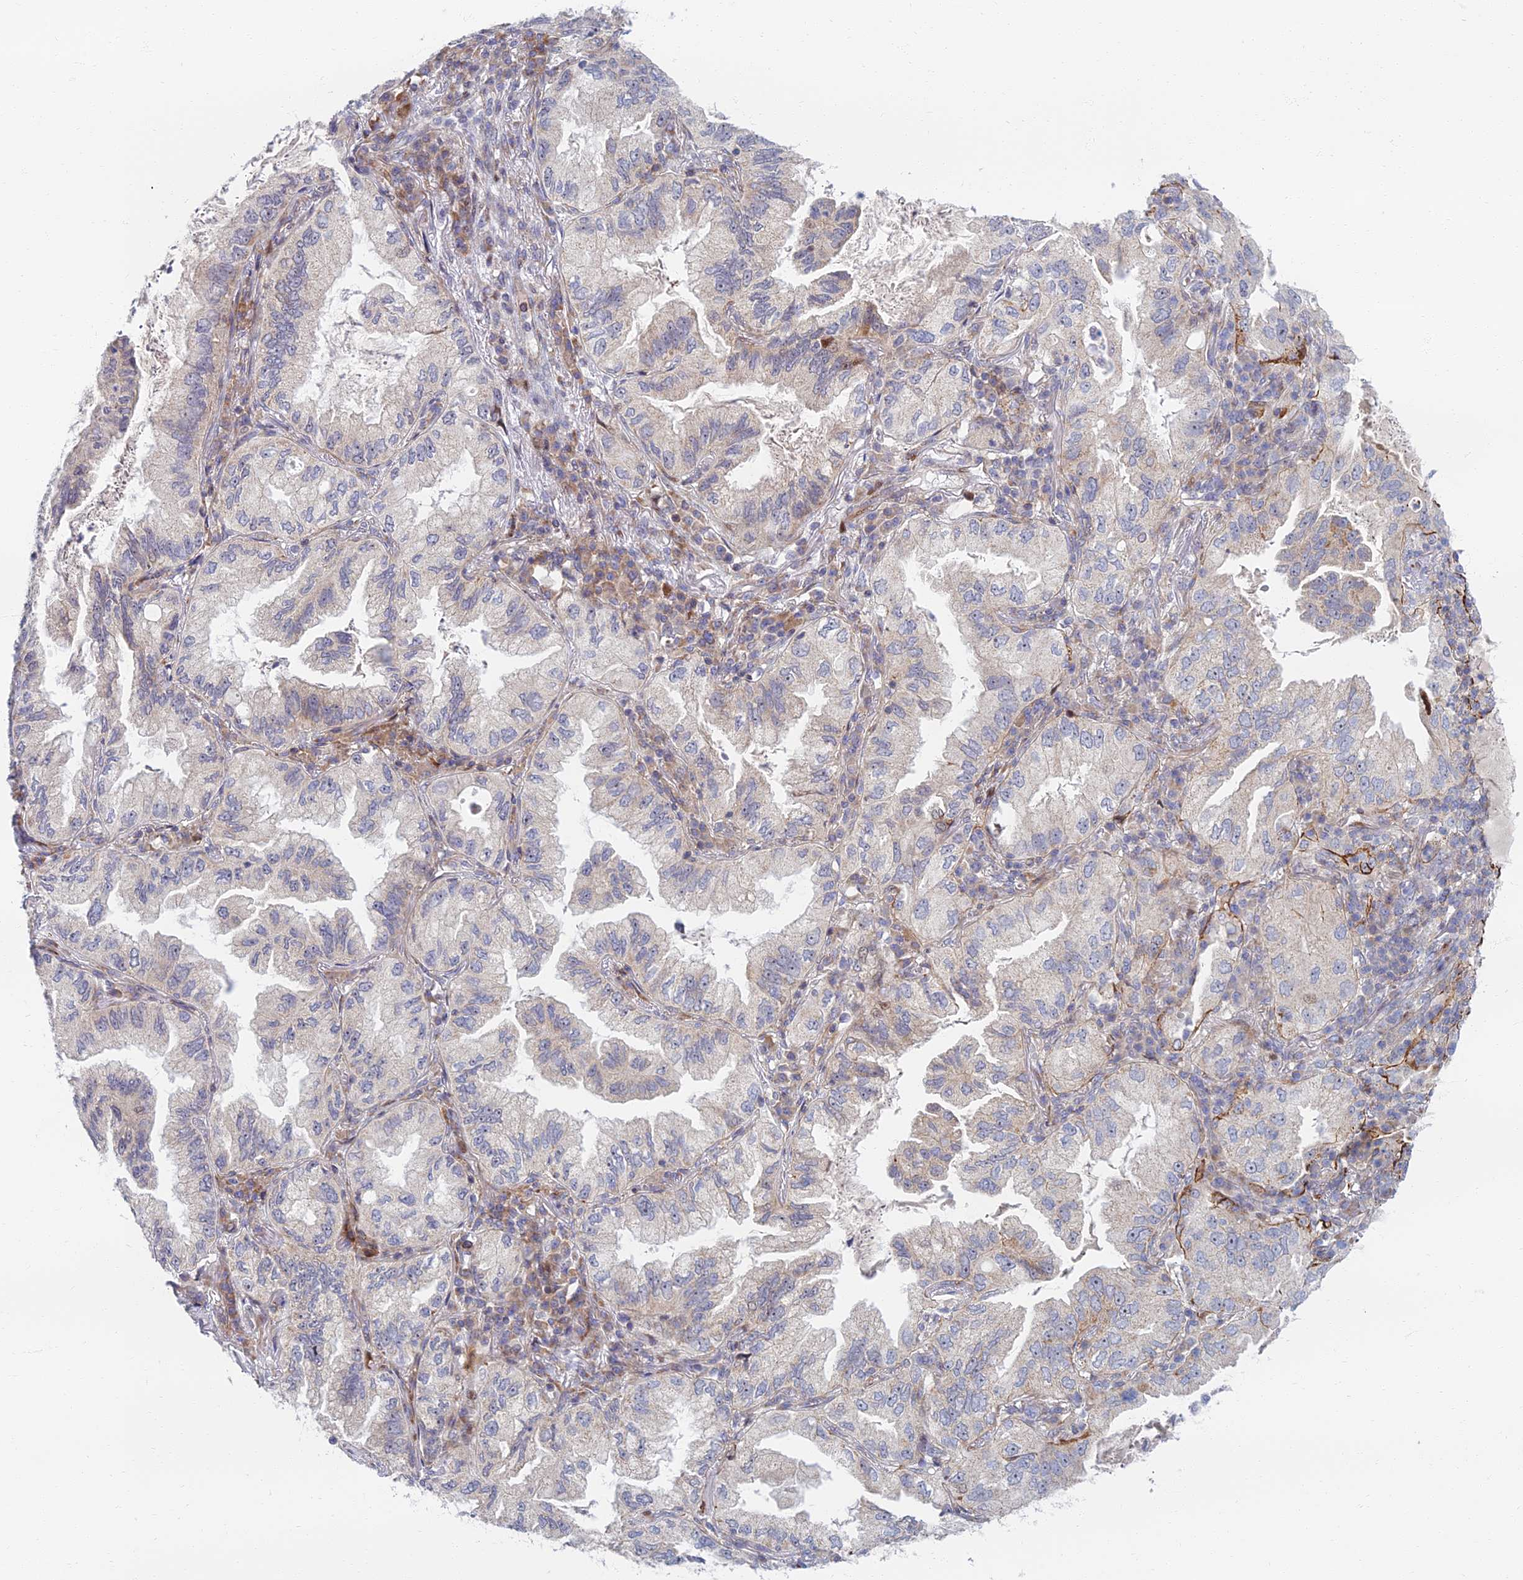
{"staining": {"intensity": "negative", "quantity": "none", "location": "none"}, "tissue": "lung cancer", "cell_type": "Tumor cells", "image_type": "cancer", "snomed": [{"axis": "morphology", "description": "Adenocarcinoma, NOS"}, {"axis": "topography", "description": "Lung"}], "caption": "IHC micrograph of lung cancer stained for a protein (brown), which demonstrates no staining in tumor cells. Brightfield microscopy of immunohistochemistry stained with DAB (brown) and hematoxylin (blue), captured at high magnification.", "gene": "C15orf40", "patient": {"sex": "female", "age": 69}}